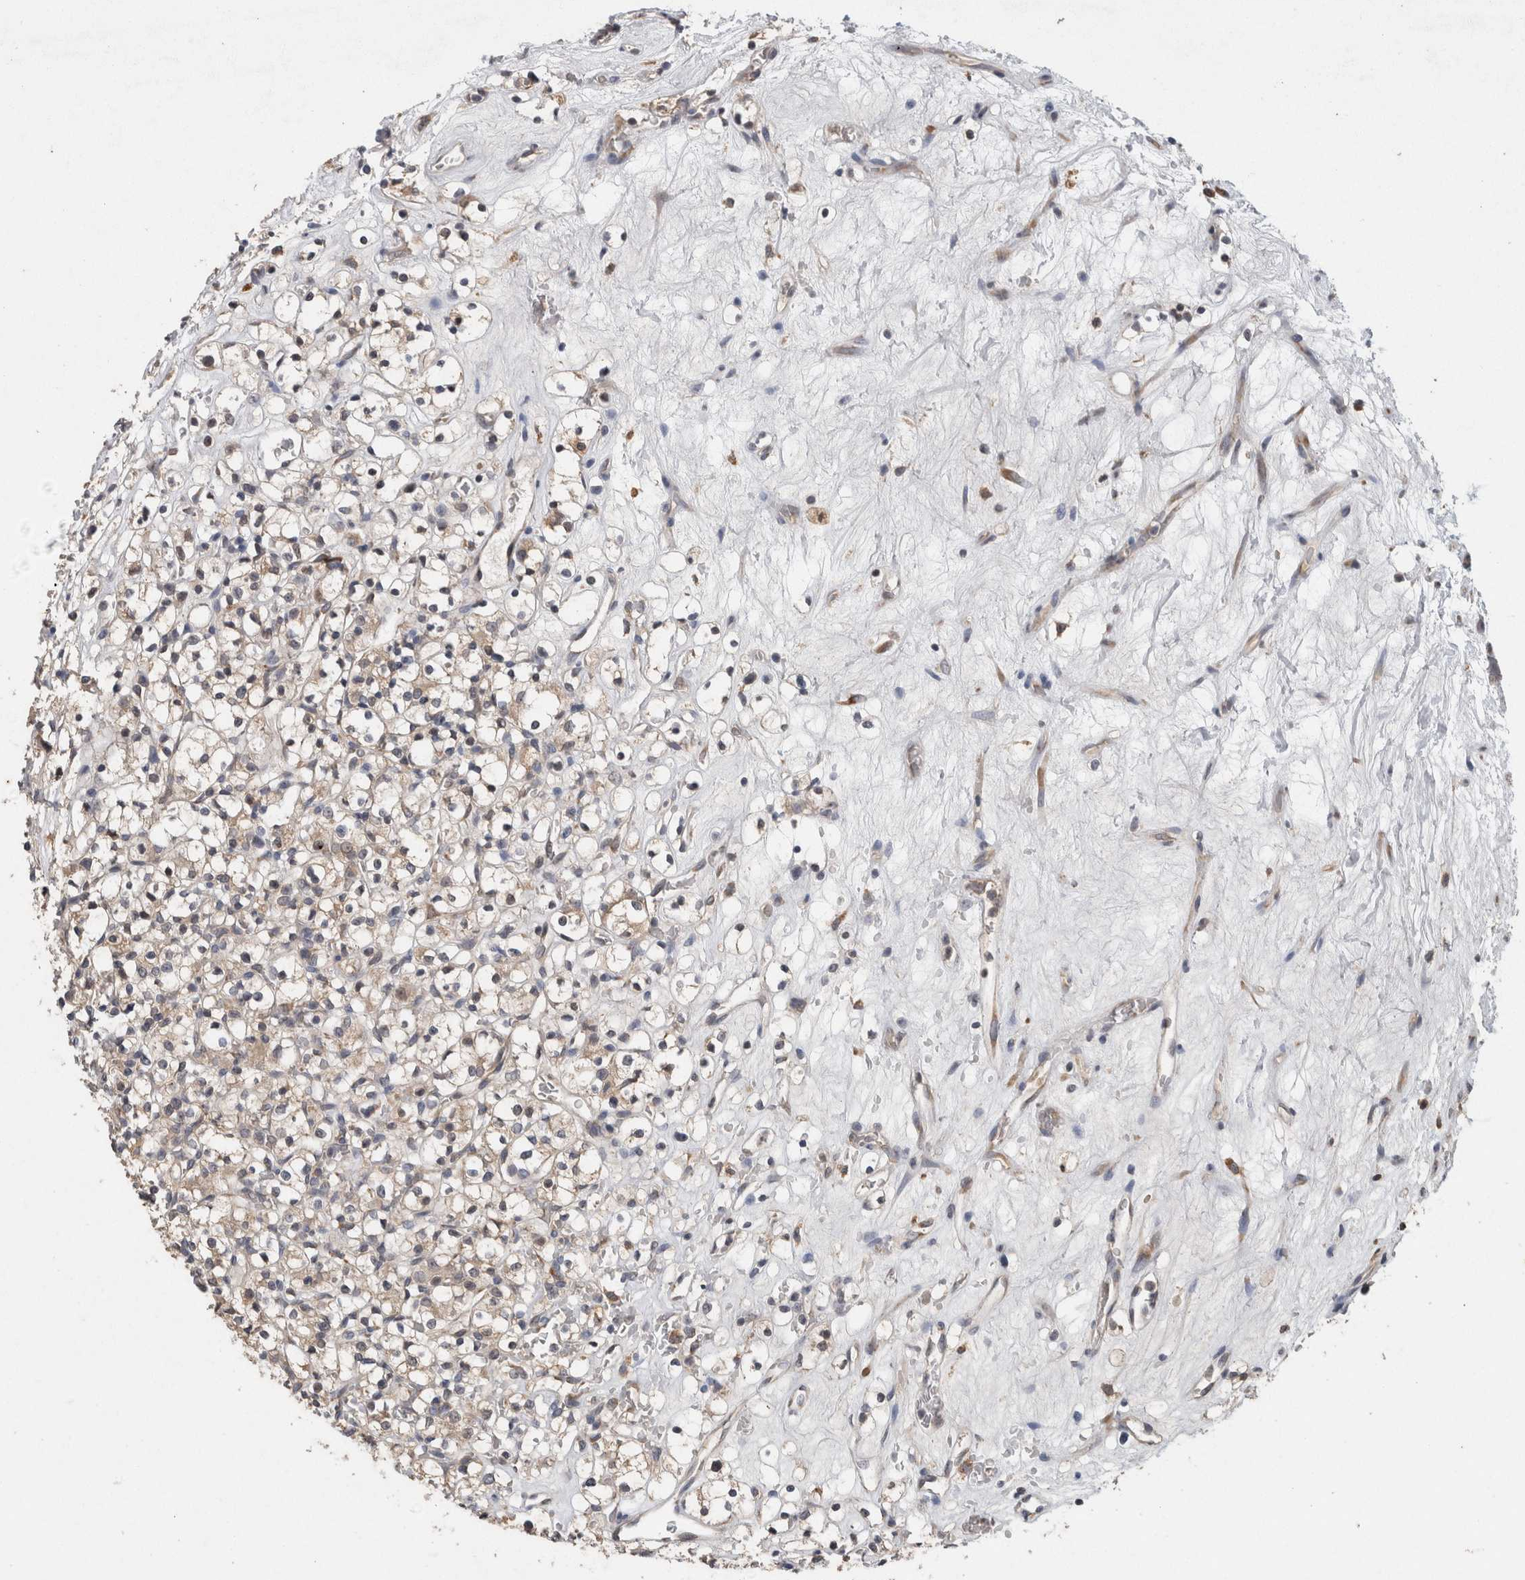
{"staining": {"intensity": "weak", "quantity": "25%-75%", "location": "cytoplasmic/membranous"}, "tissue": "renal cancer", "cell_type": "Tumor cells", "image_type": "cancer", "snomed": [{"axis": "morphology", "description": "Normal tissue, NOS"}, {"axis": "morphology", "description": "Adenocarcinoma, NOS"}, {"axis": "topography", "description": "Kidney"}], "caption": "High-magnification brightfield microscopy of renal cancer stained with DAB (3,3'-diaminobenzidine) (brown) and counterstained with hematoxylin (blue). tumor cells exhibit weak cytoplasmic/membranous positivity is appreciated in about25%-75% of cells.", "gene": "ADGRL3", "patient": {"sex": "female", "age": 72}}